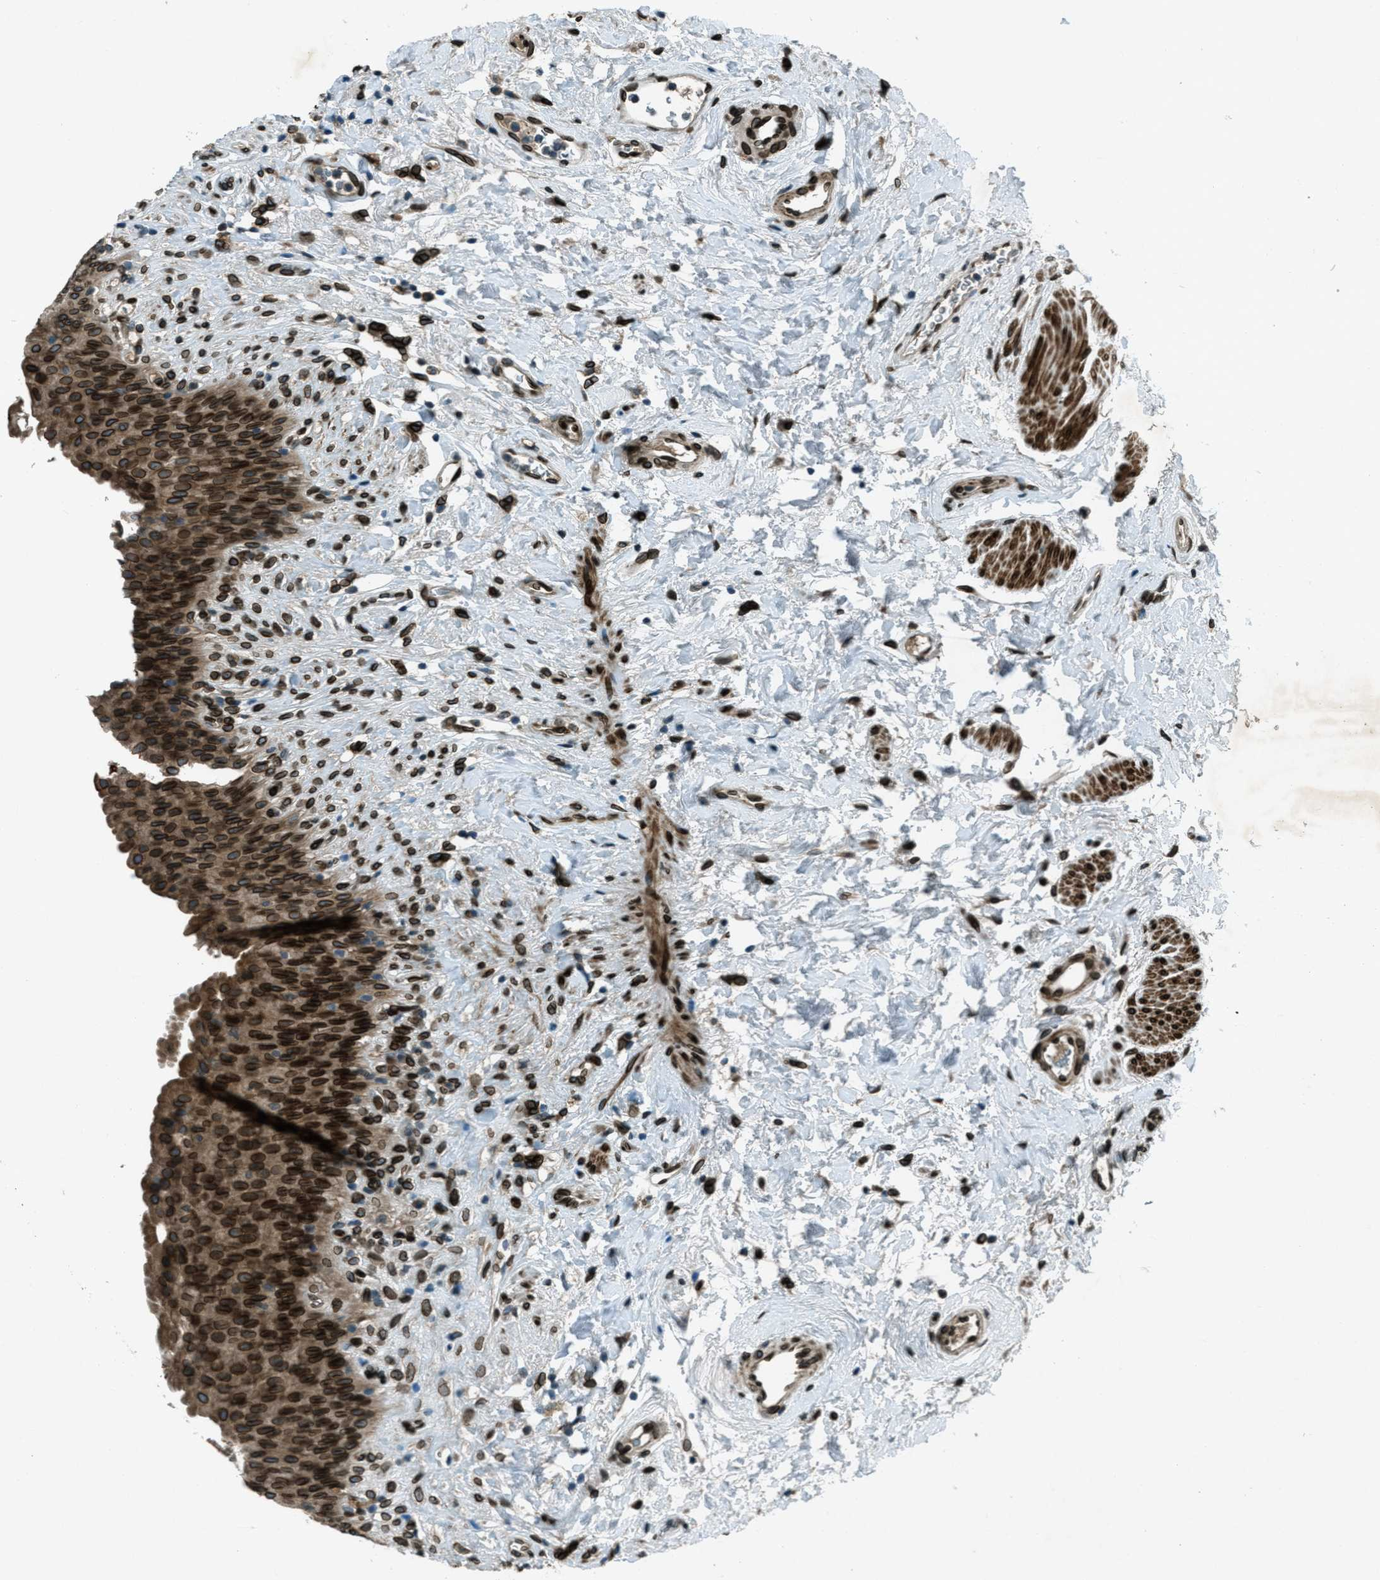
{"staining": {"intensity": "strong", "quantity": ">75%", "location": "cytoplasmic/membranous,nuclear"}, "tissue": "urinary bladder", "cell_type": "Urothelial cells", "image_type": "normal", "snomed": [{"axis": "morphology", "description": "Normal tissue, NOS"}, {"axis": "topography", "description": "Urinary bladder"}], "caption": "Protein staining exhibits strong cytoplasmic/membranous,nuclear staining in approximately >75% of urothelial cells in unremarkable urinary bladder. Nuclei are stained in blue.", "gene": "LEMD2", "patient": {"sex": "female", "age": 79}}